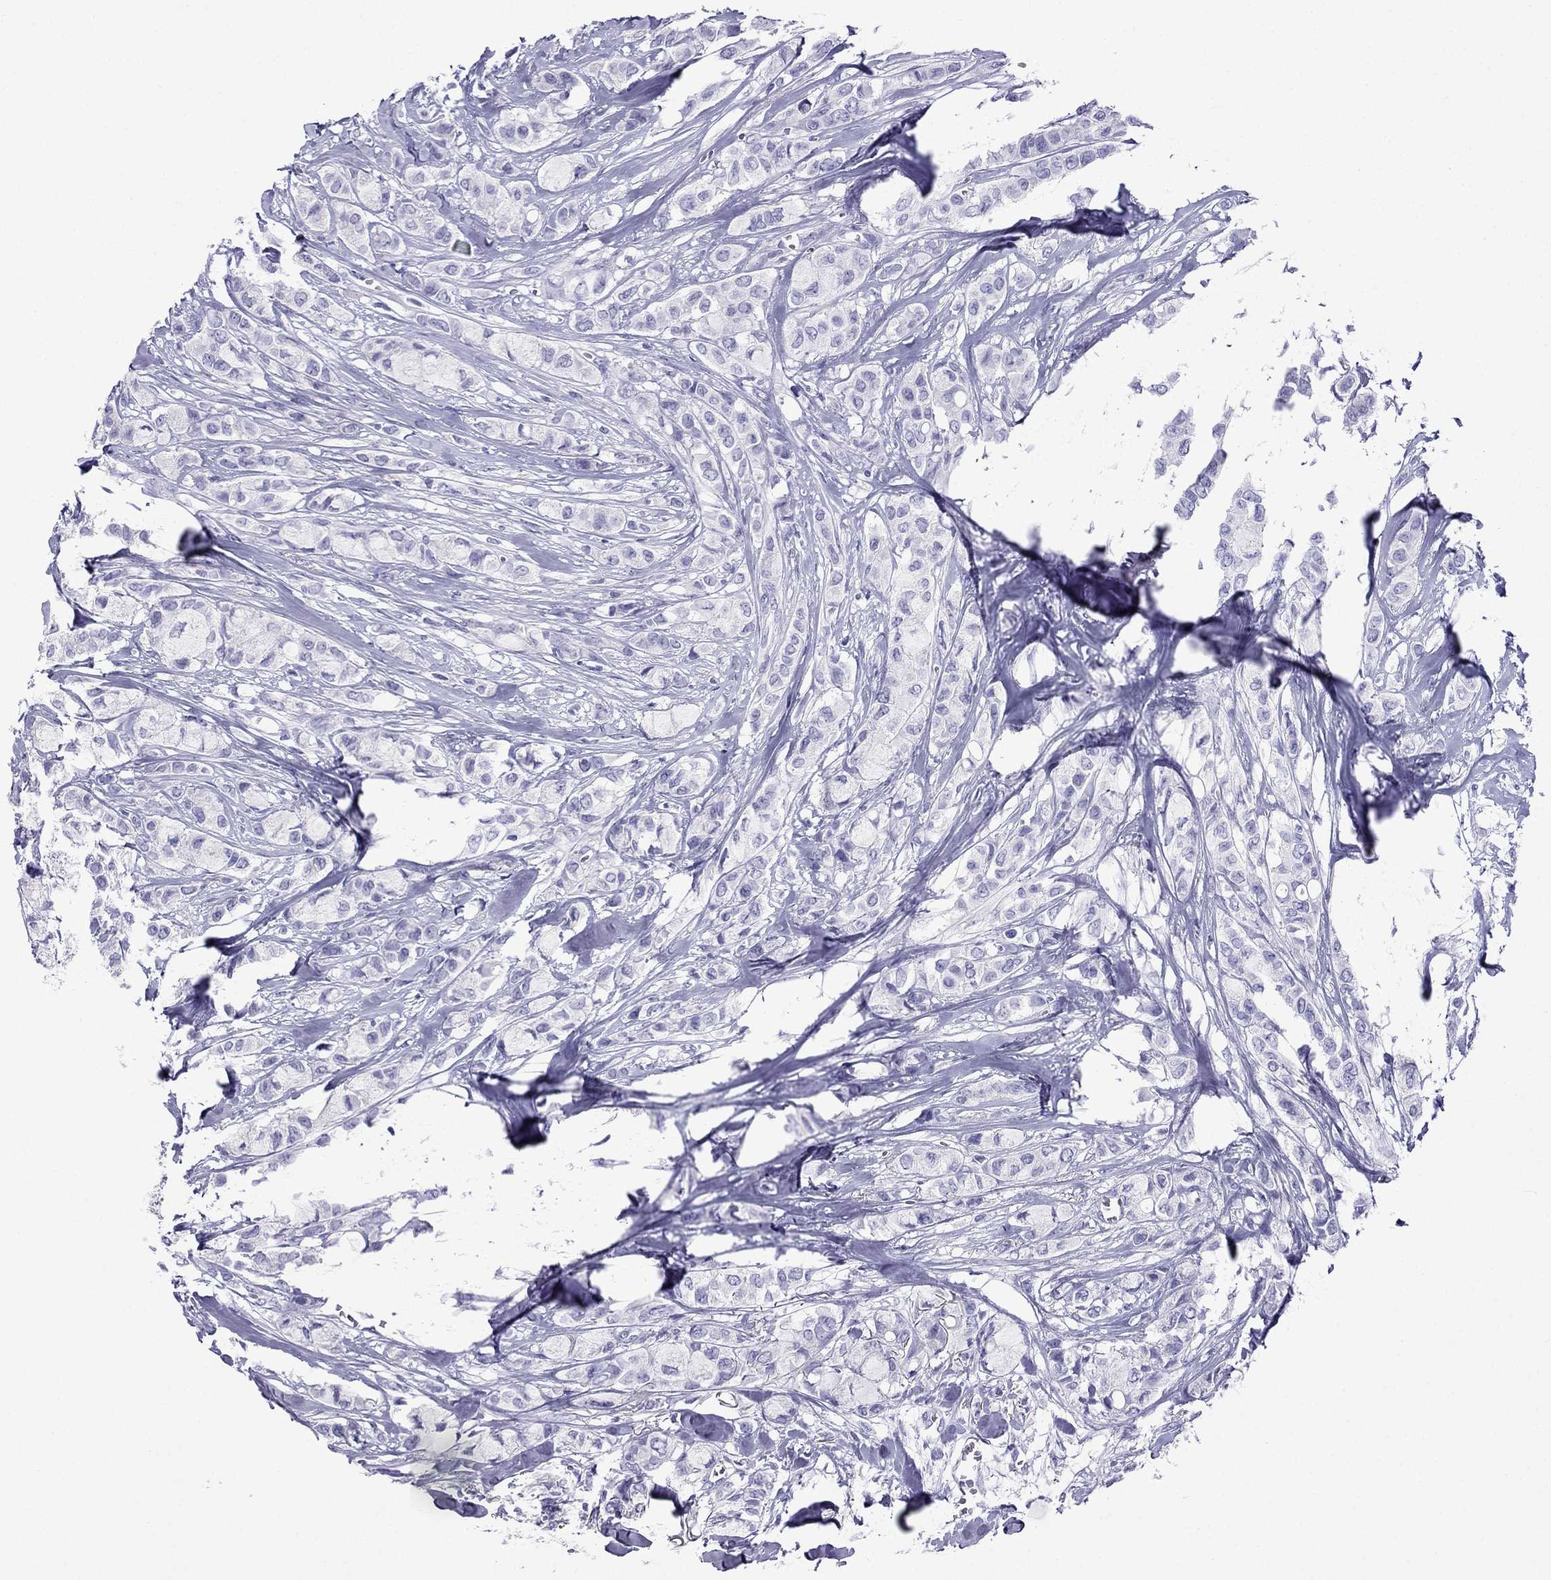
{"staining": {"intensity": "negative", "quantity": "none", "location": "none"}, "tissue": "breast cancer", "cell_type": "Tumor cells", "image_type": "cancer", "snomed": [{"axis": "morphology", "description": "Duct carcinoma"}, {"axis": "topography", "description": "Breast"}], "caption": "IHC micrograph of neoplastic tissue: breast cancer (infiltrating ductal carcinoma) stained with DAB (3,3'-diaminobenzidine) shows no significant protein expression in tumor cells.", "gene": "ARR3", "patient": {"sex": "female", "age": 85}}